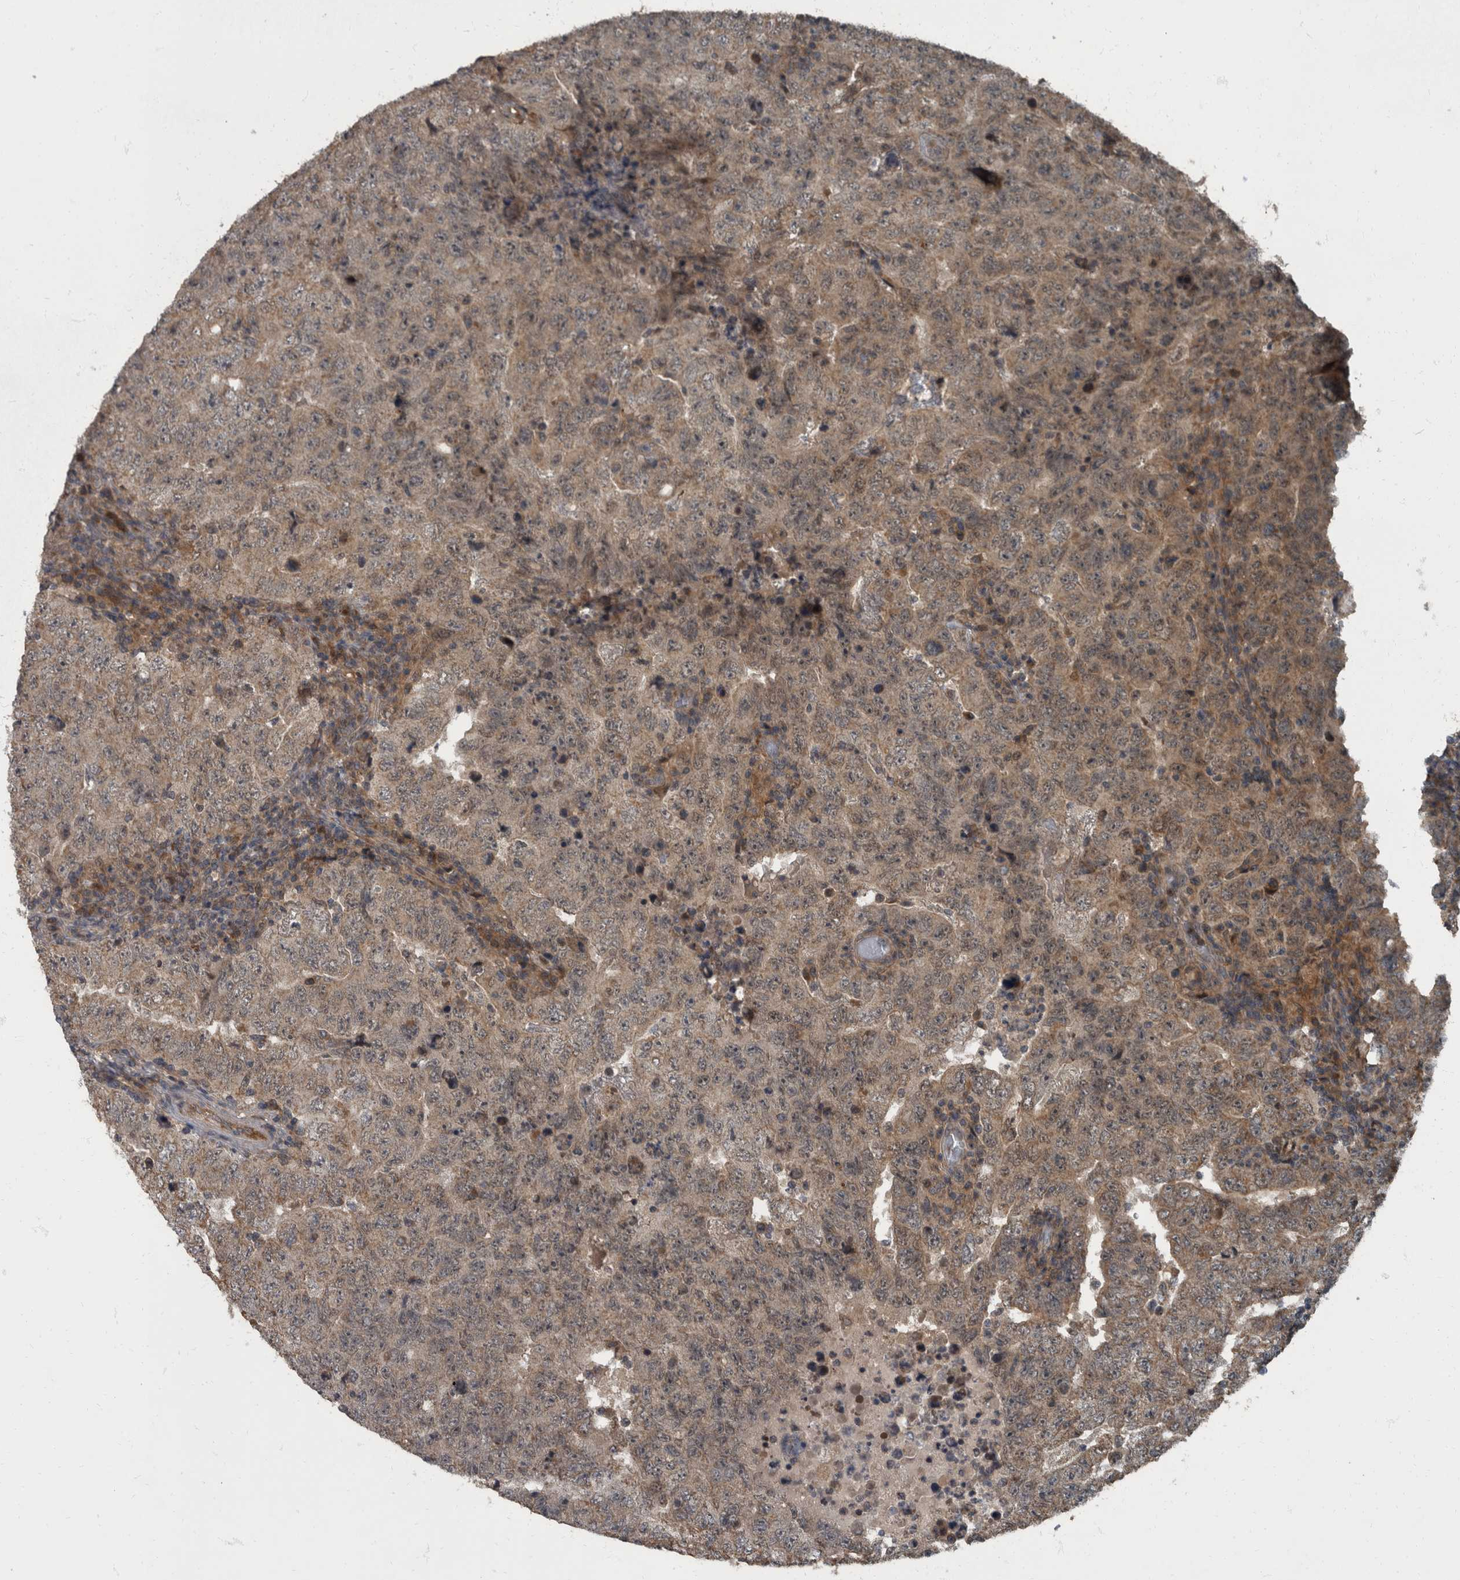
{"staining": {"intensity": "weak", "quantity": "25%-75%", "location": "cytoplasmic/membranous"}, "tissue": "testis cancer", "cell_type": "Tumor cells", "image_type": "cancer", "snomed": [{"axis": "morphology", "description": "Carcinoma, Embryonal, NOS"}, {"axis": "topography", "description": "Testis"}], "caption": "About 25%-75% of tumor cells in testis cancer reveal weak cytoplasmic/membranous protein positivity as visualized by brown immunohistochemical staining.", "gene": "RABGGTB", "patient": {"sex": "male", "age": 26}}